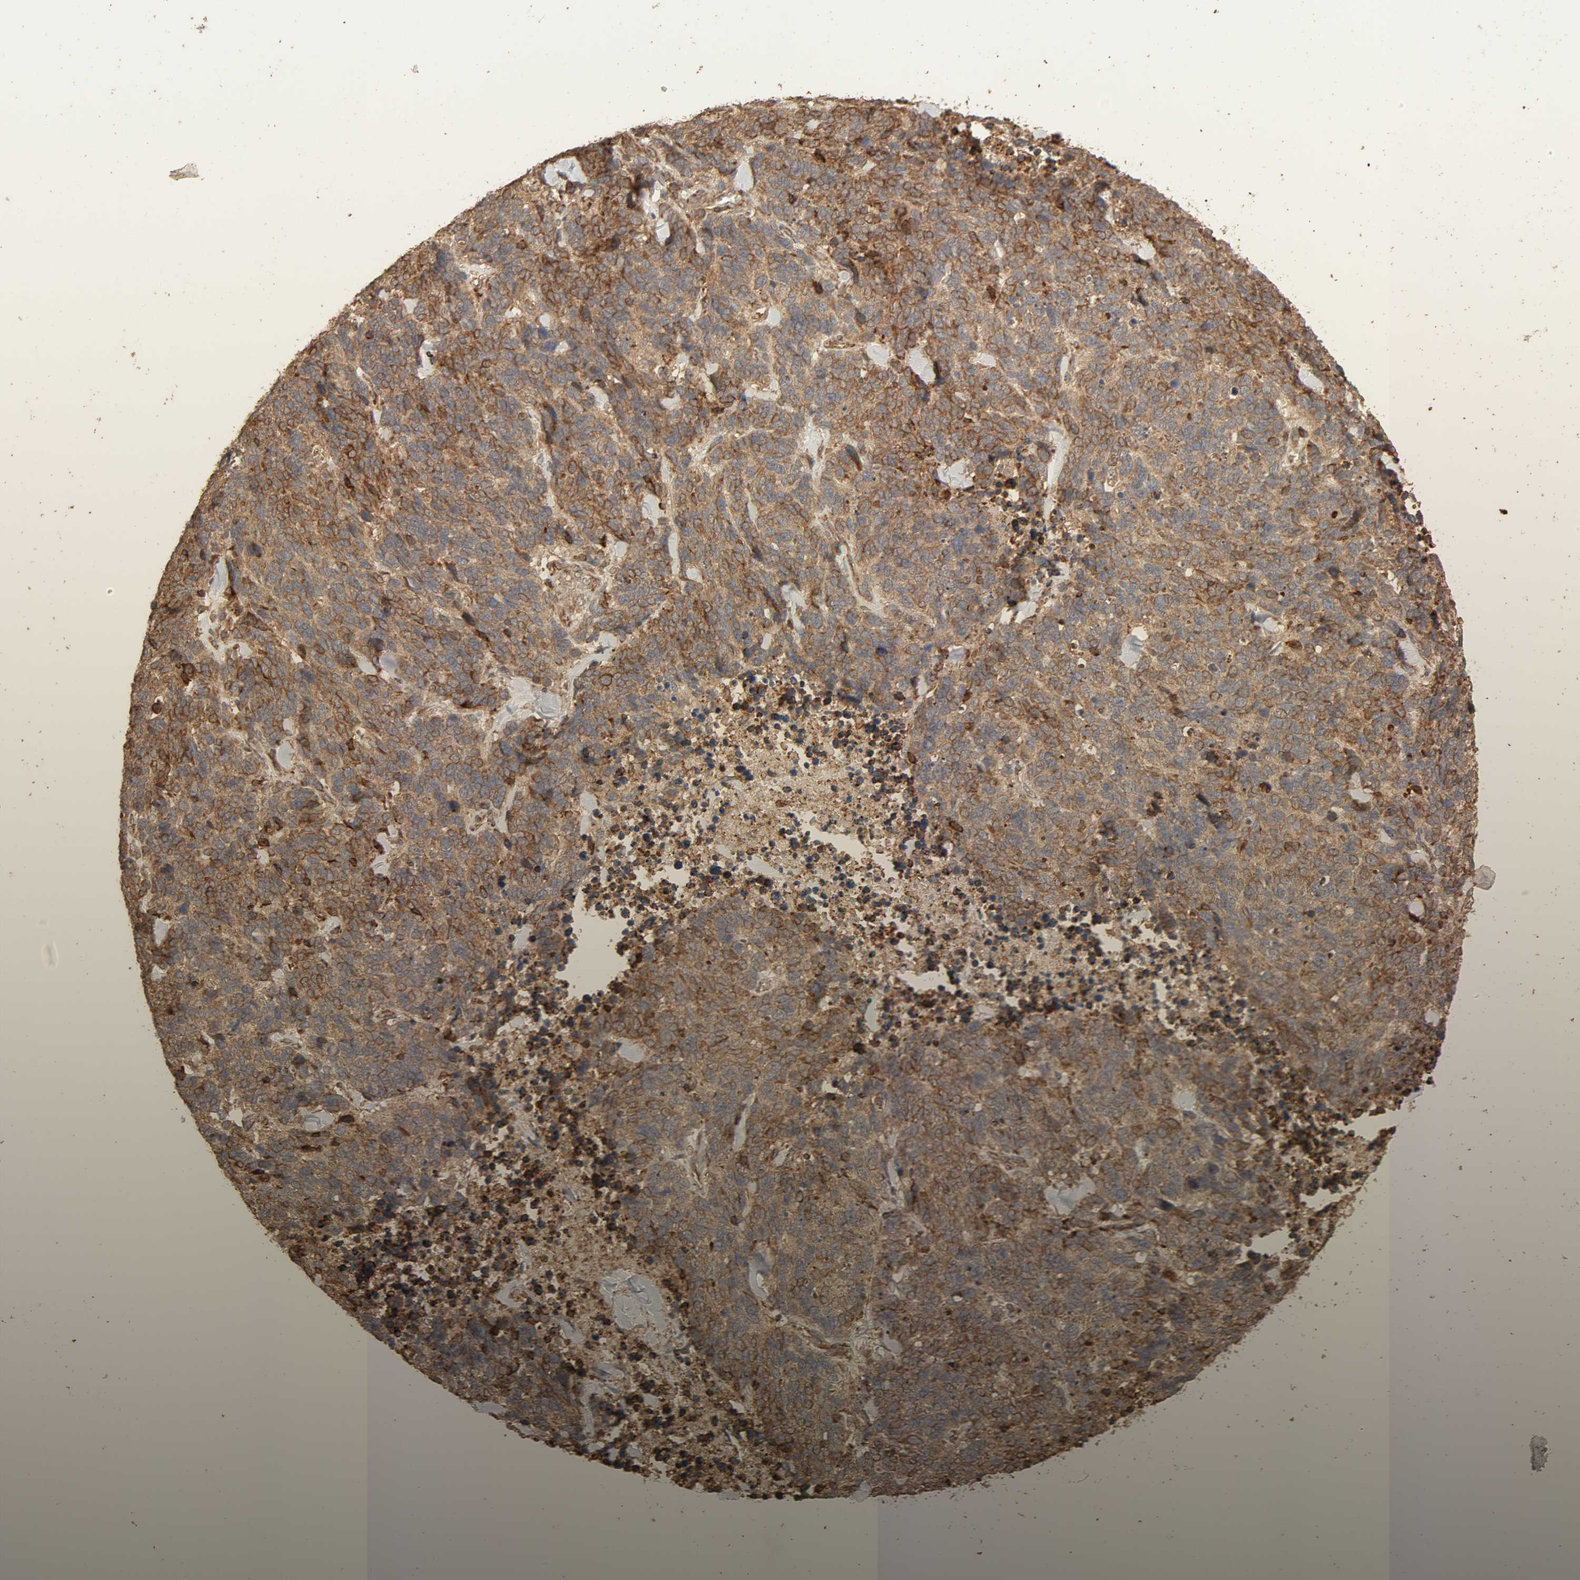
{"staining": {"intensity": "moderate", "quantity": "25%-75%", "location": "cytoplasmic/membranous"}, "tissue": "lung cancer", "cell_type": "Tumor cells", "image_type": "cancer", "snomed": [{"axis": "morphology", "description": "Neoplasm, malignant, NOS"}, {"axis": "topography", "description": "Lung"}], "caption": "This photomicrograph reveals neoplasm (malignant) (lung) stained with immunohistochemistry to label a protein in brown. The cytoplasmic/membranous of tumor cells show moderate positivity for the protein. Nuclei are counter-stained blue.", "gene": "RPS6KA6", "patient": {"sex": "female", "age": 58}}